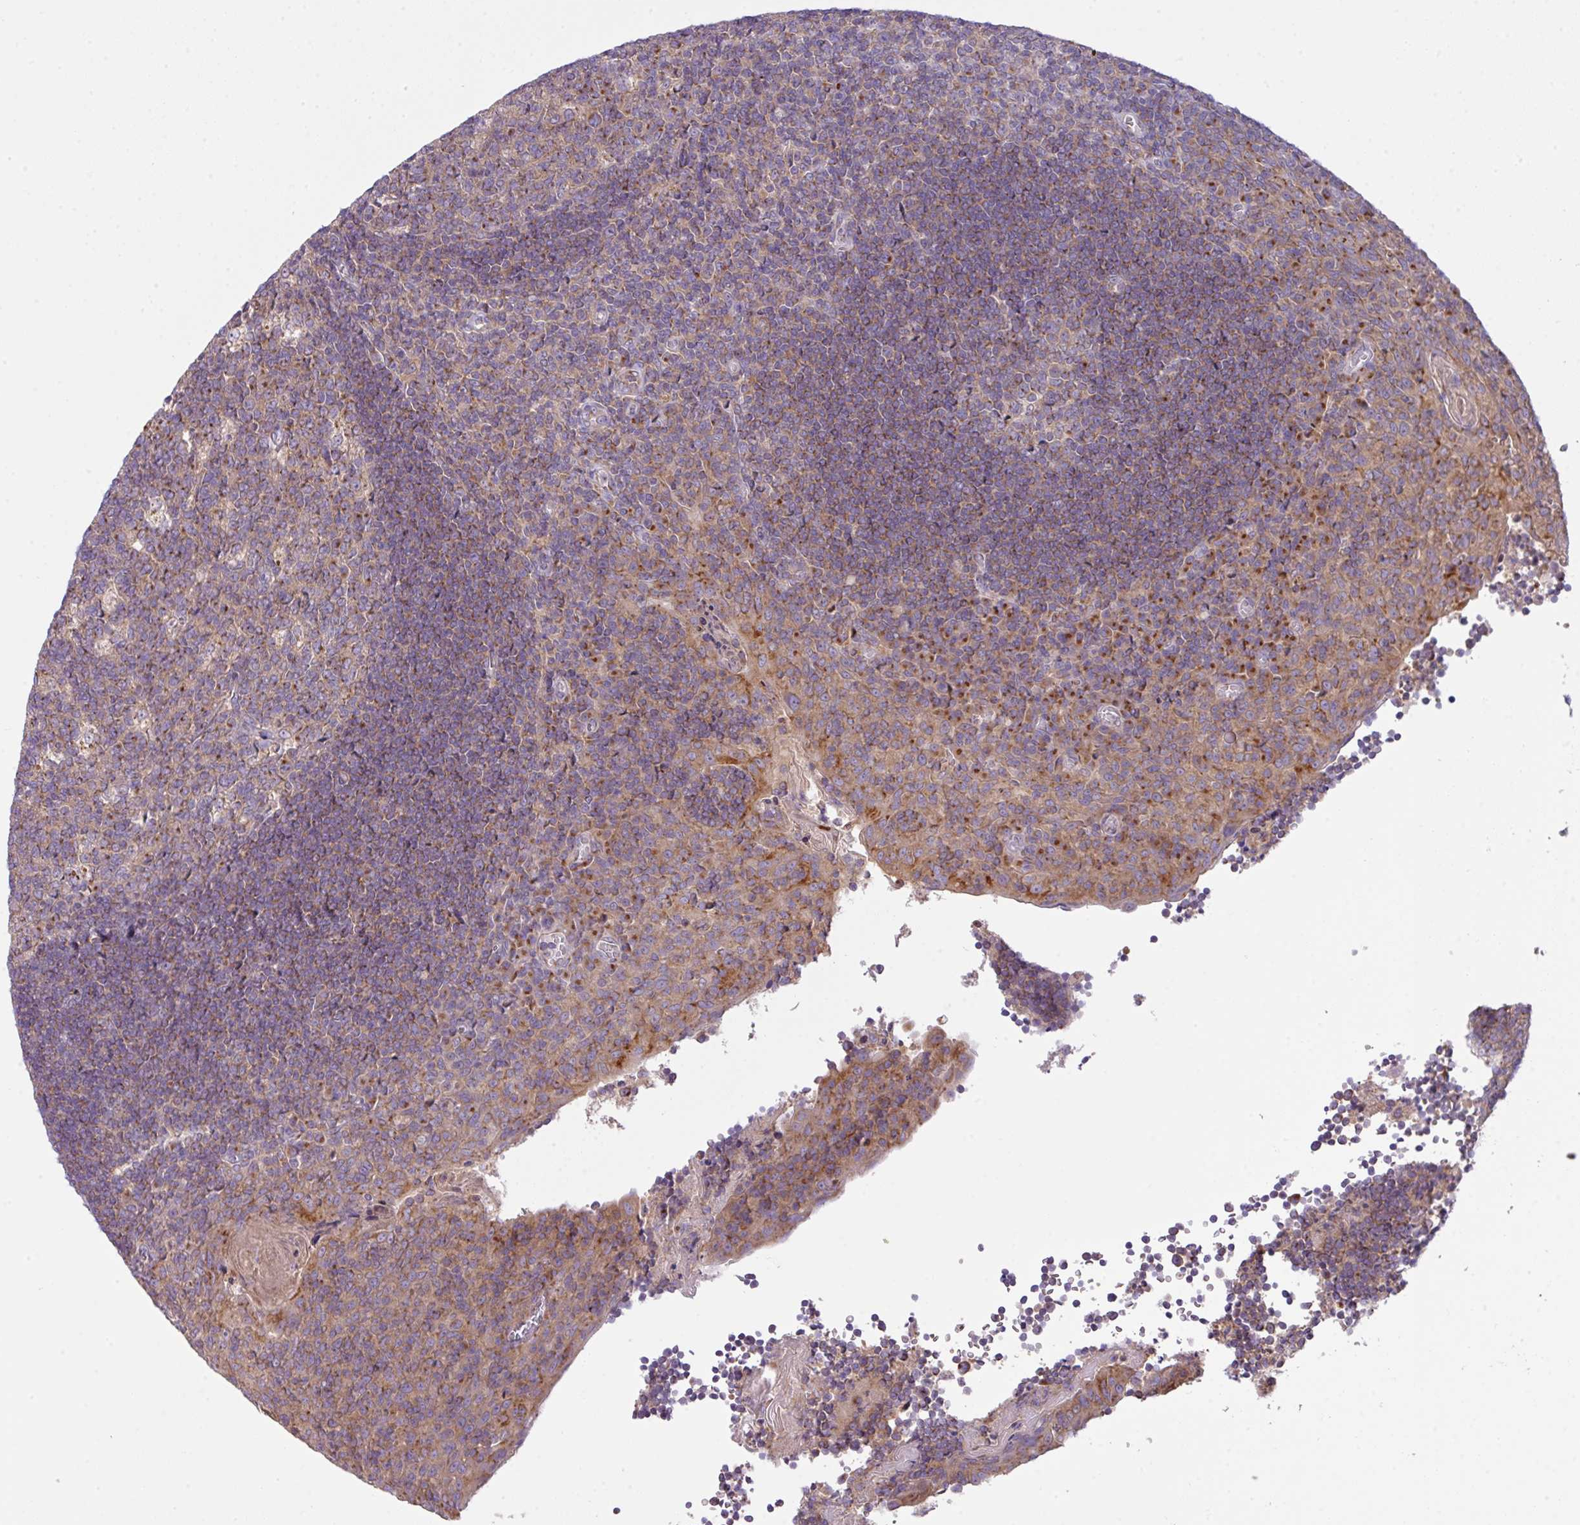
{"staining": {"intensity": "moderate", "quantity": "25%-75%", "location": "cytoplasmic/membranous"}, "tissue": "tonsil", "cell_type": "Germinal center cells", "image_type": "normal", "snomed": [{"axis": "morphology", "description": "Normal tissue, NOS"}, {"axis": "topography", "description": "Tonsil"}], "caption": "Moderate cytoplasmic/membranous protein positivity is appreciated in about 25%-75% of germinal center cells in tonsil.", "gene": "VTI1A", "patient": {"sex": "male", "age": 17}}